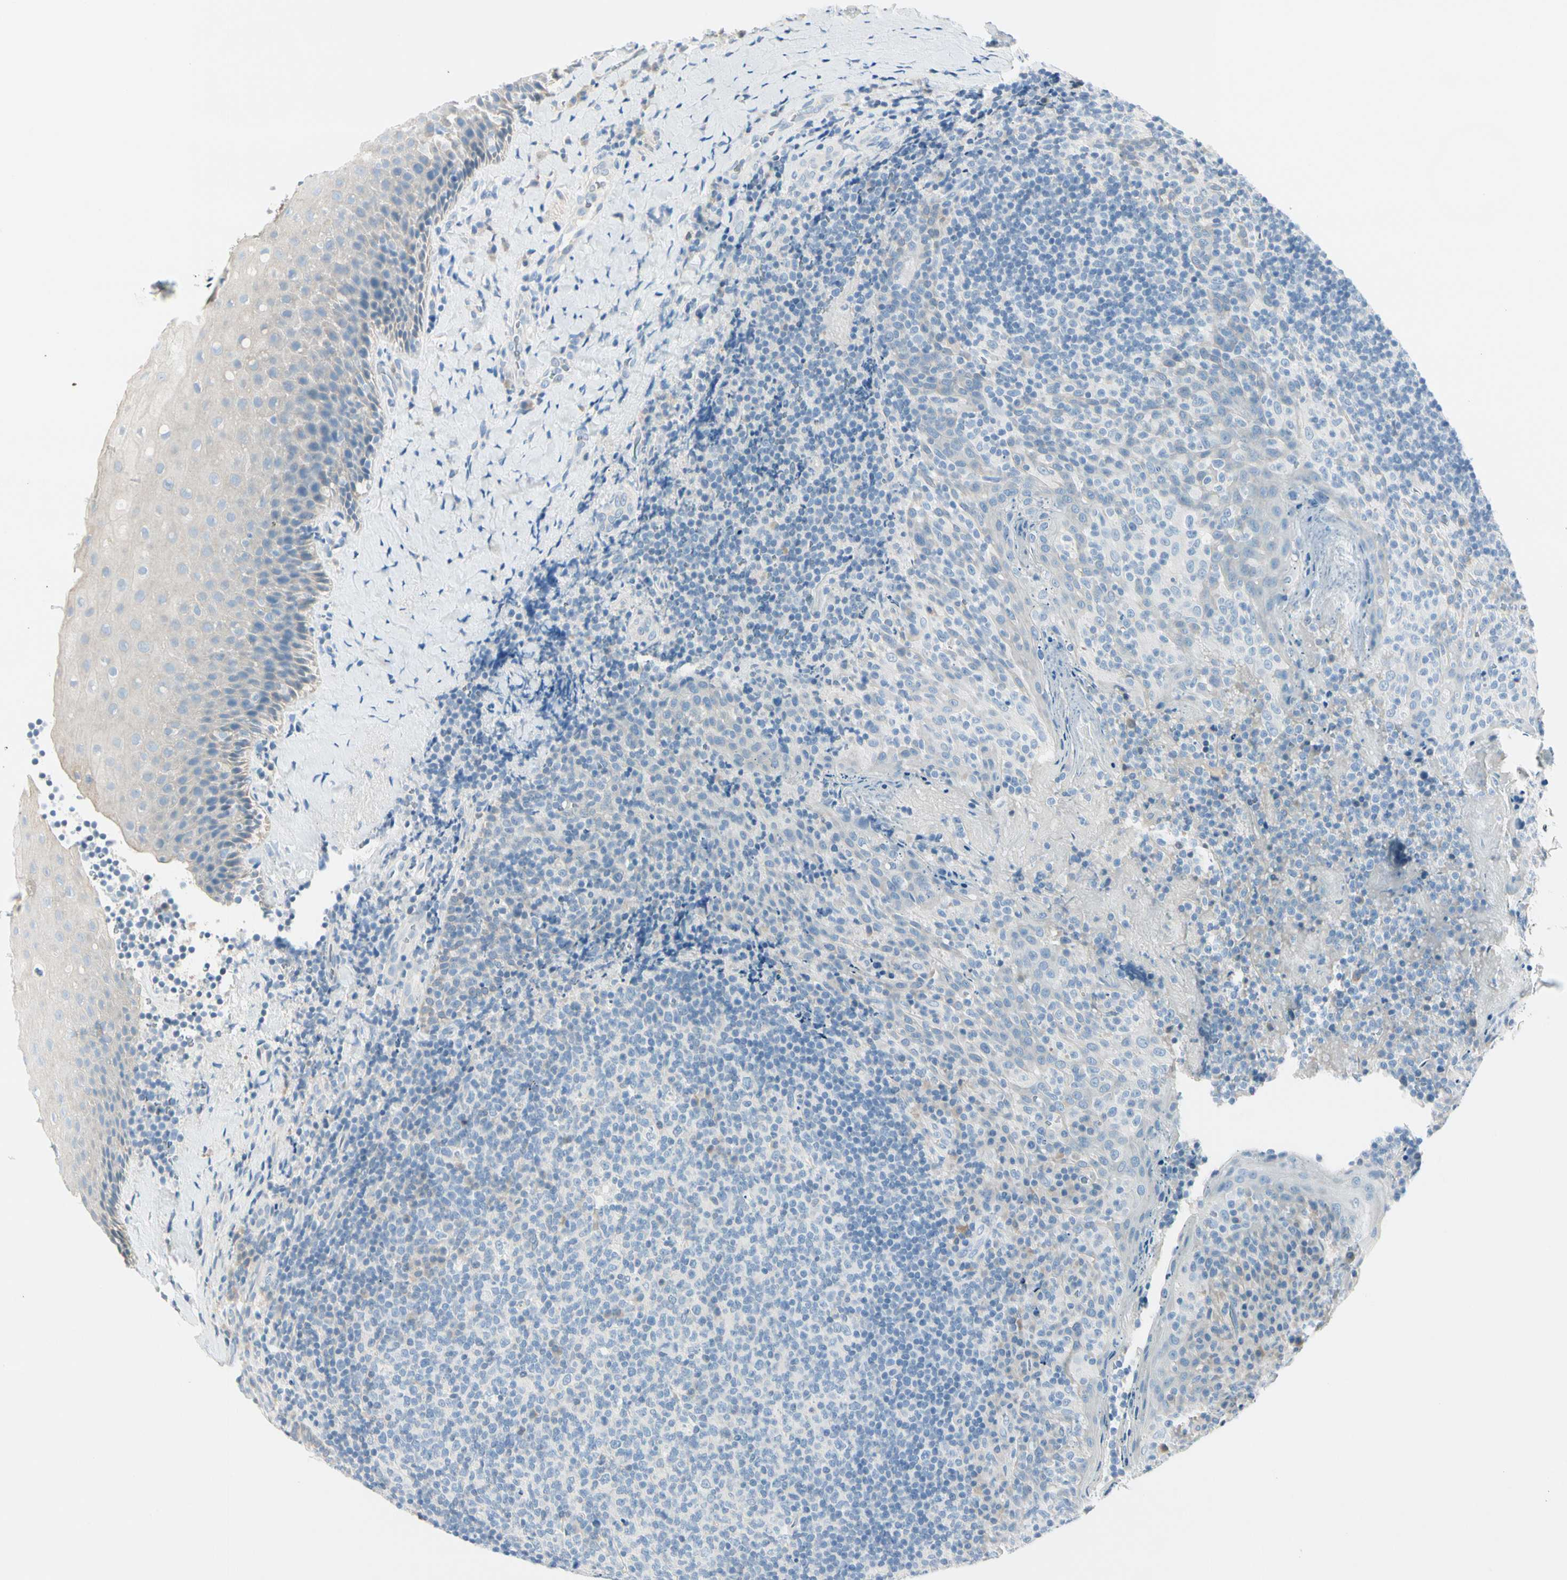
{"staining": {"intensity": "negative", "quantity": "none", "location": "none"}, "tissue": "tonsil", "cell_type": "Germinal center cells", "image_type": "normal", "snomed": [{"axis": "morphology", "description": "Normal tissue, NOS"}, {"axis": "topography", "description": "Tonsil"}], "caption": "IHC of normal human tonsil shows no staining in germinal center cells. (Immunohistochemistry (ihc), brightfield microscopy, high magnification).", "gene": "PEBP1", "patient": {"sex": "male", "age": 17}}